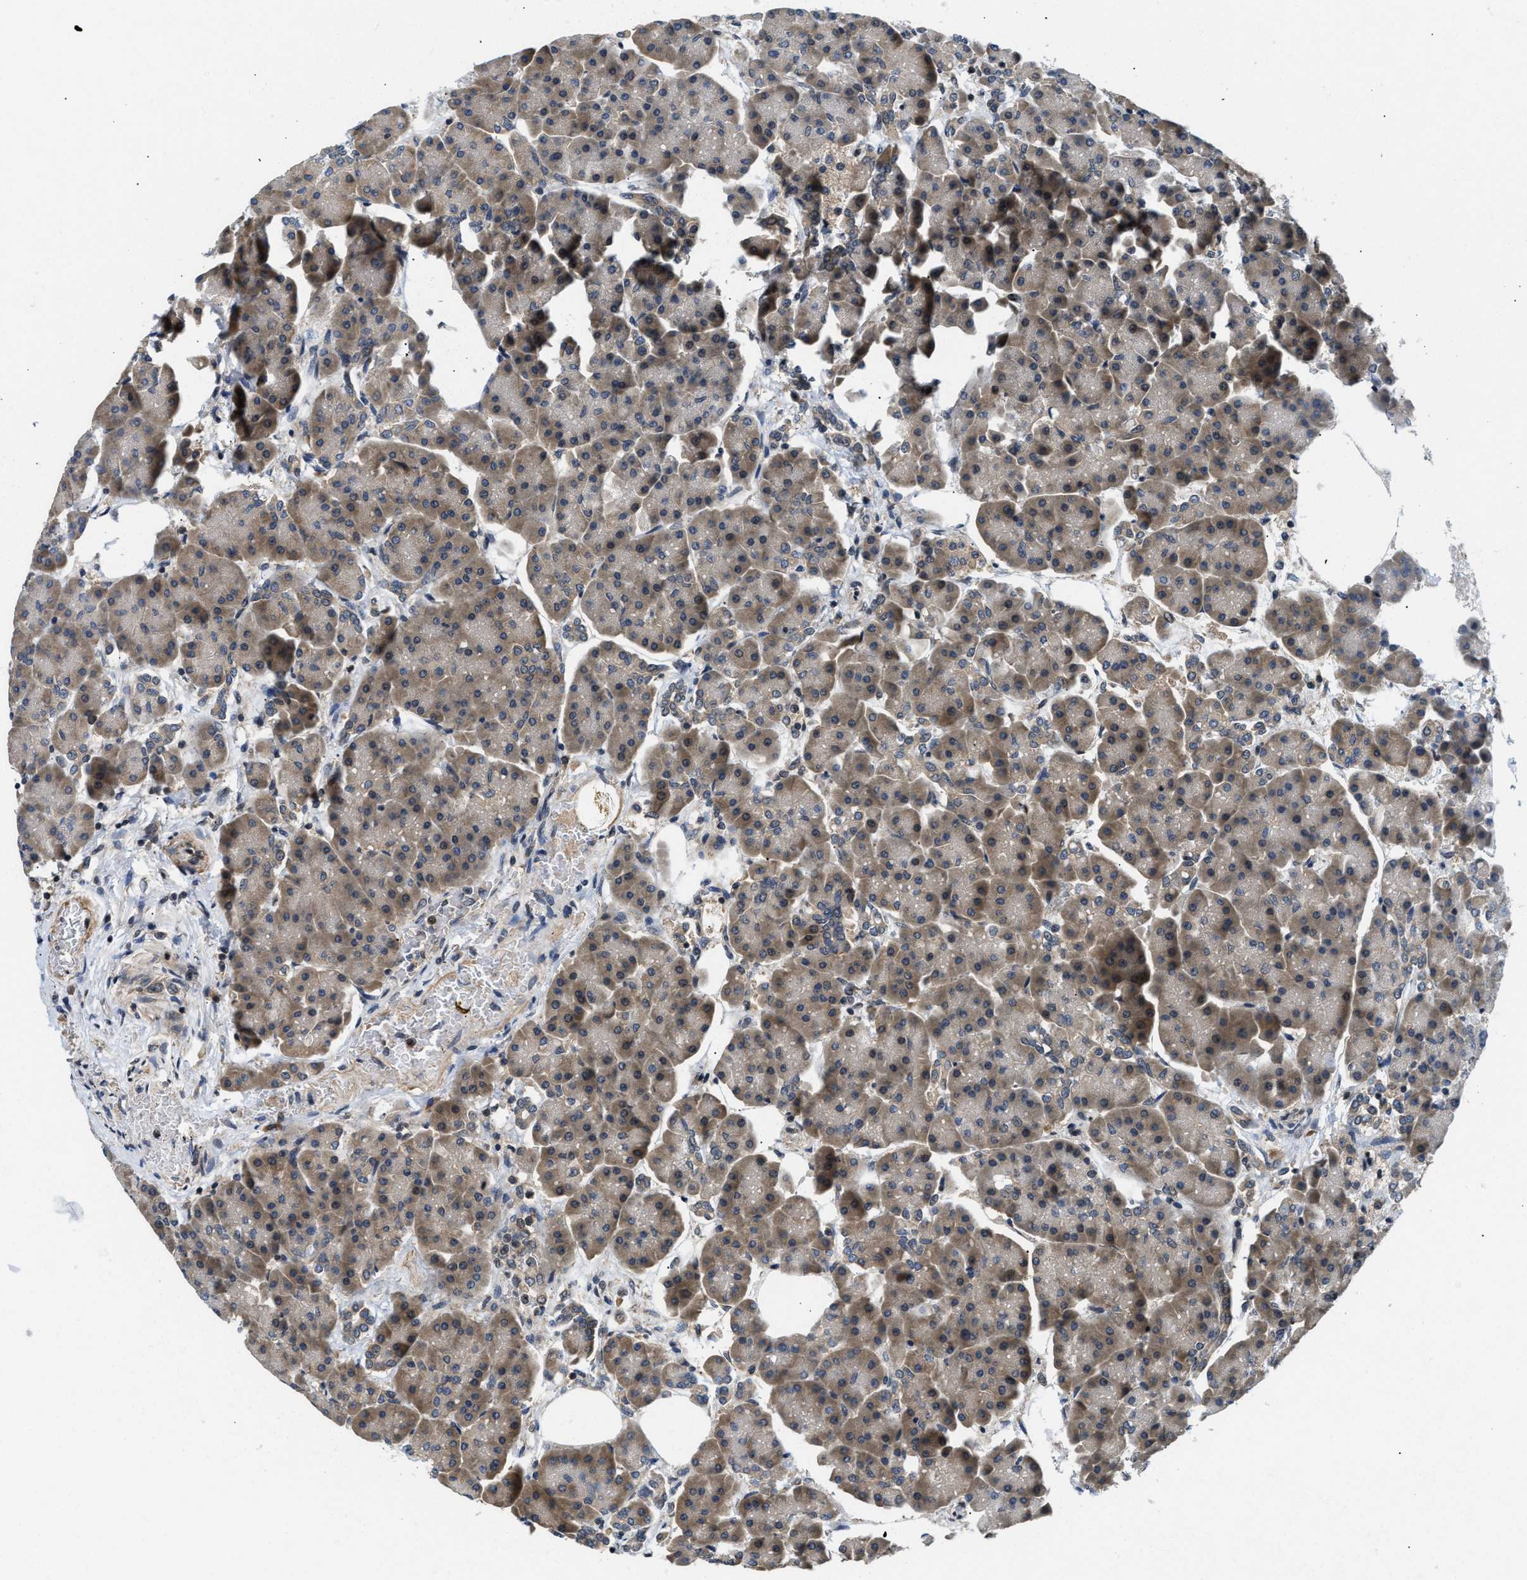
{"staining": {"intensity": "moderate", "quantity": ">75%", "location": "cytoplasmic/membranous"}, "tissue": "pancreas", "cell_type": "Exocrine glandular cells", "image_type": "normal", "snomed": [{"axis": "morphology", "description": "Normal tissue, NOS"}, {"axis": "topography", "description": "Pancreas"}], "caption": "Exocrine glandular cells display medium levels of moderate cytoplasmic/membranous staining in about >75% of cells in benign pancreas.", "gene": "RAB29", "patient": {"sex": "female", "age": 70}}